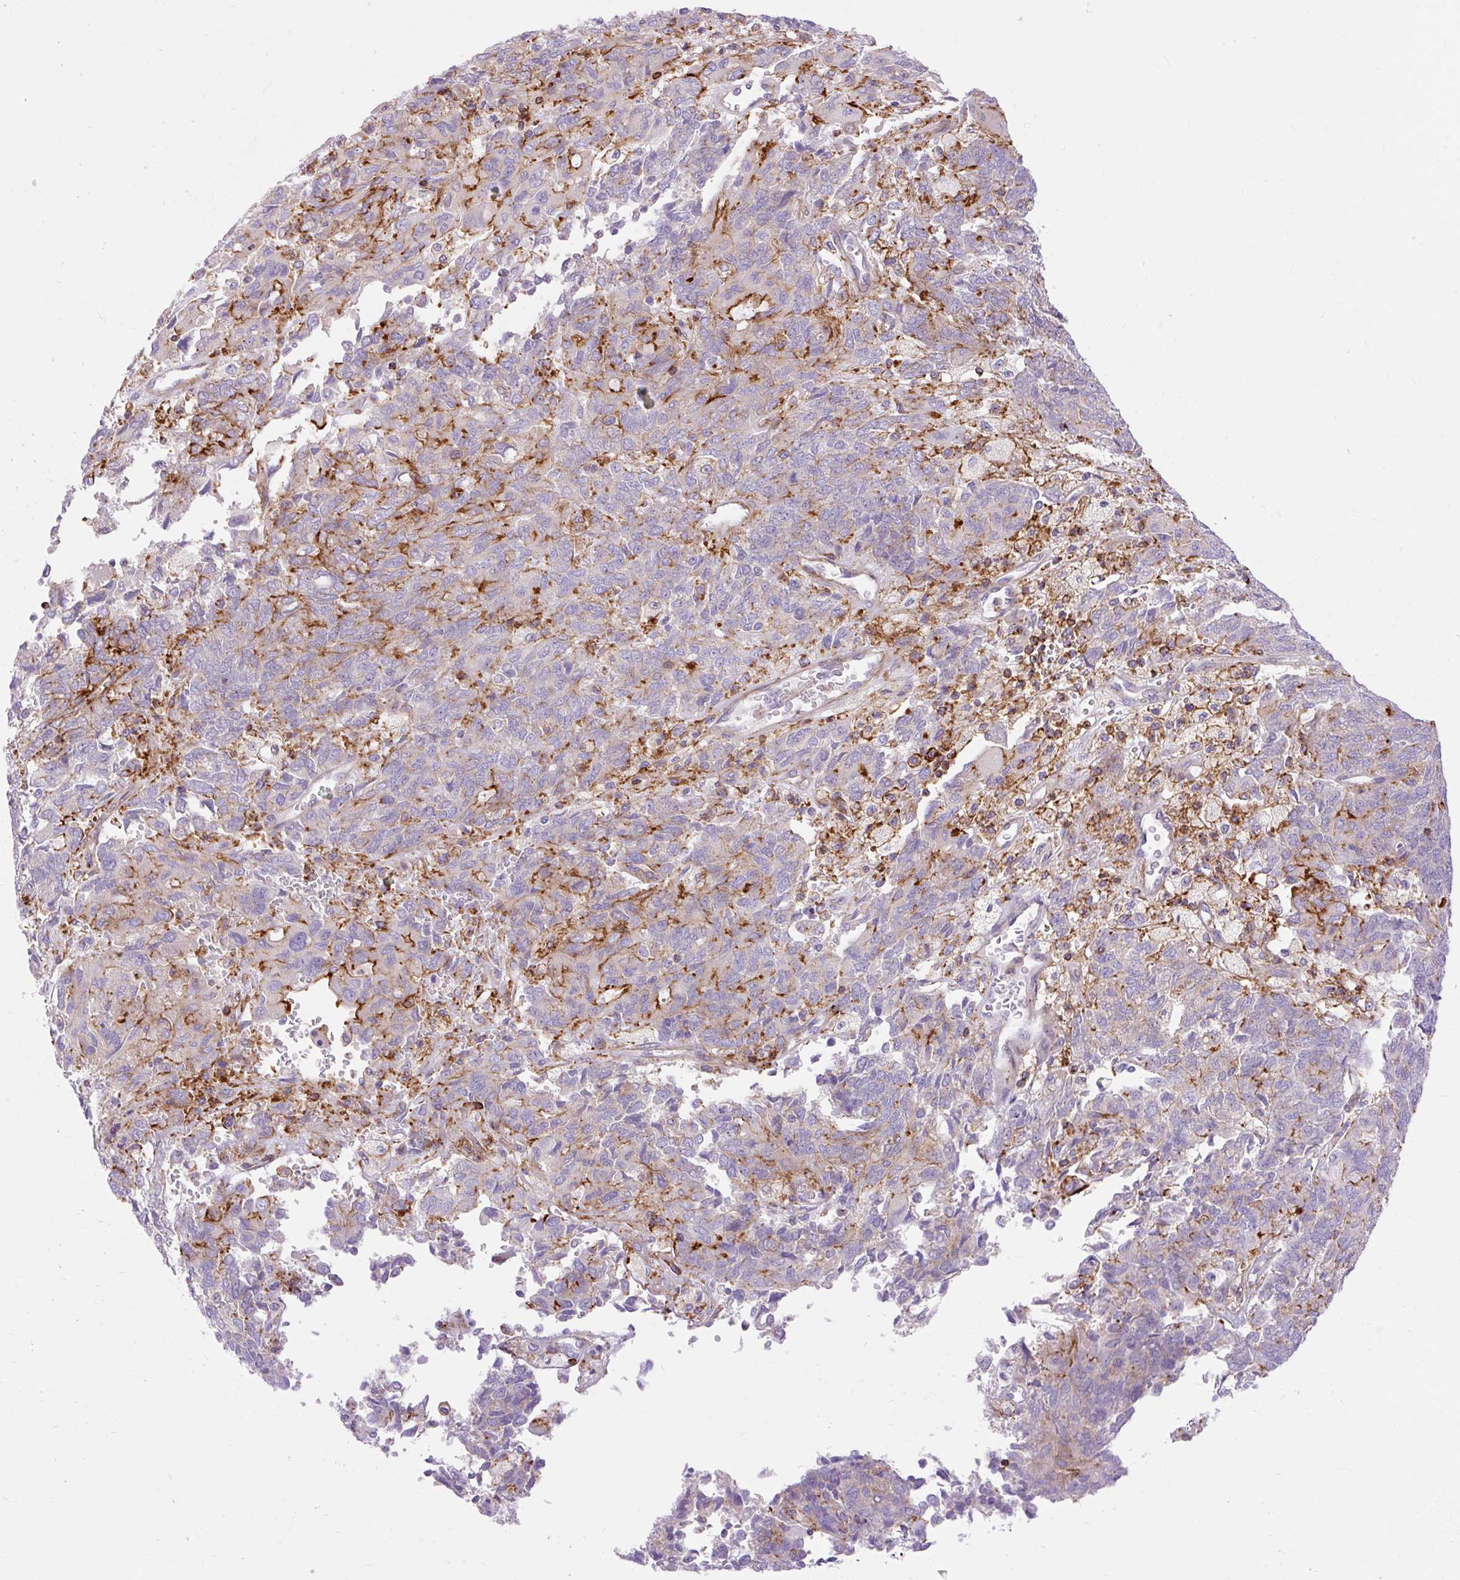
{"staining": {"intensity": "moderate", "quantity": "<25%", "location": "cytoplasmic/membranous"}, "tissue": "endometrial cancer", "cell_type": "Tumor cells", "image_type": "cancer", "snomed": [{"axis": "morphology", "description": "Adenocarcinoma, NOS"}, {"axis": "topography", "description": "Endometrium"}], "caption": "Immunohistochemistry (IHC) image of neoplastic tissue: human endometrial cancer (adenocarcinoma) stained using immunohistochemistry (IHC) demonstrates low levels of moderate protein expression localized specifically in the cytoplasmic/membranous of tumor cells, appearing as a cytoplasmic/membranous brown color.", "gene": "CORO7-PAM16", "patient": {"sex": "female", "age": 80}}